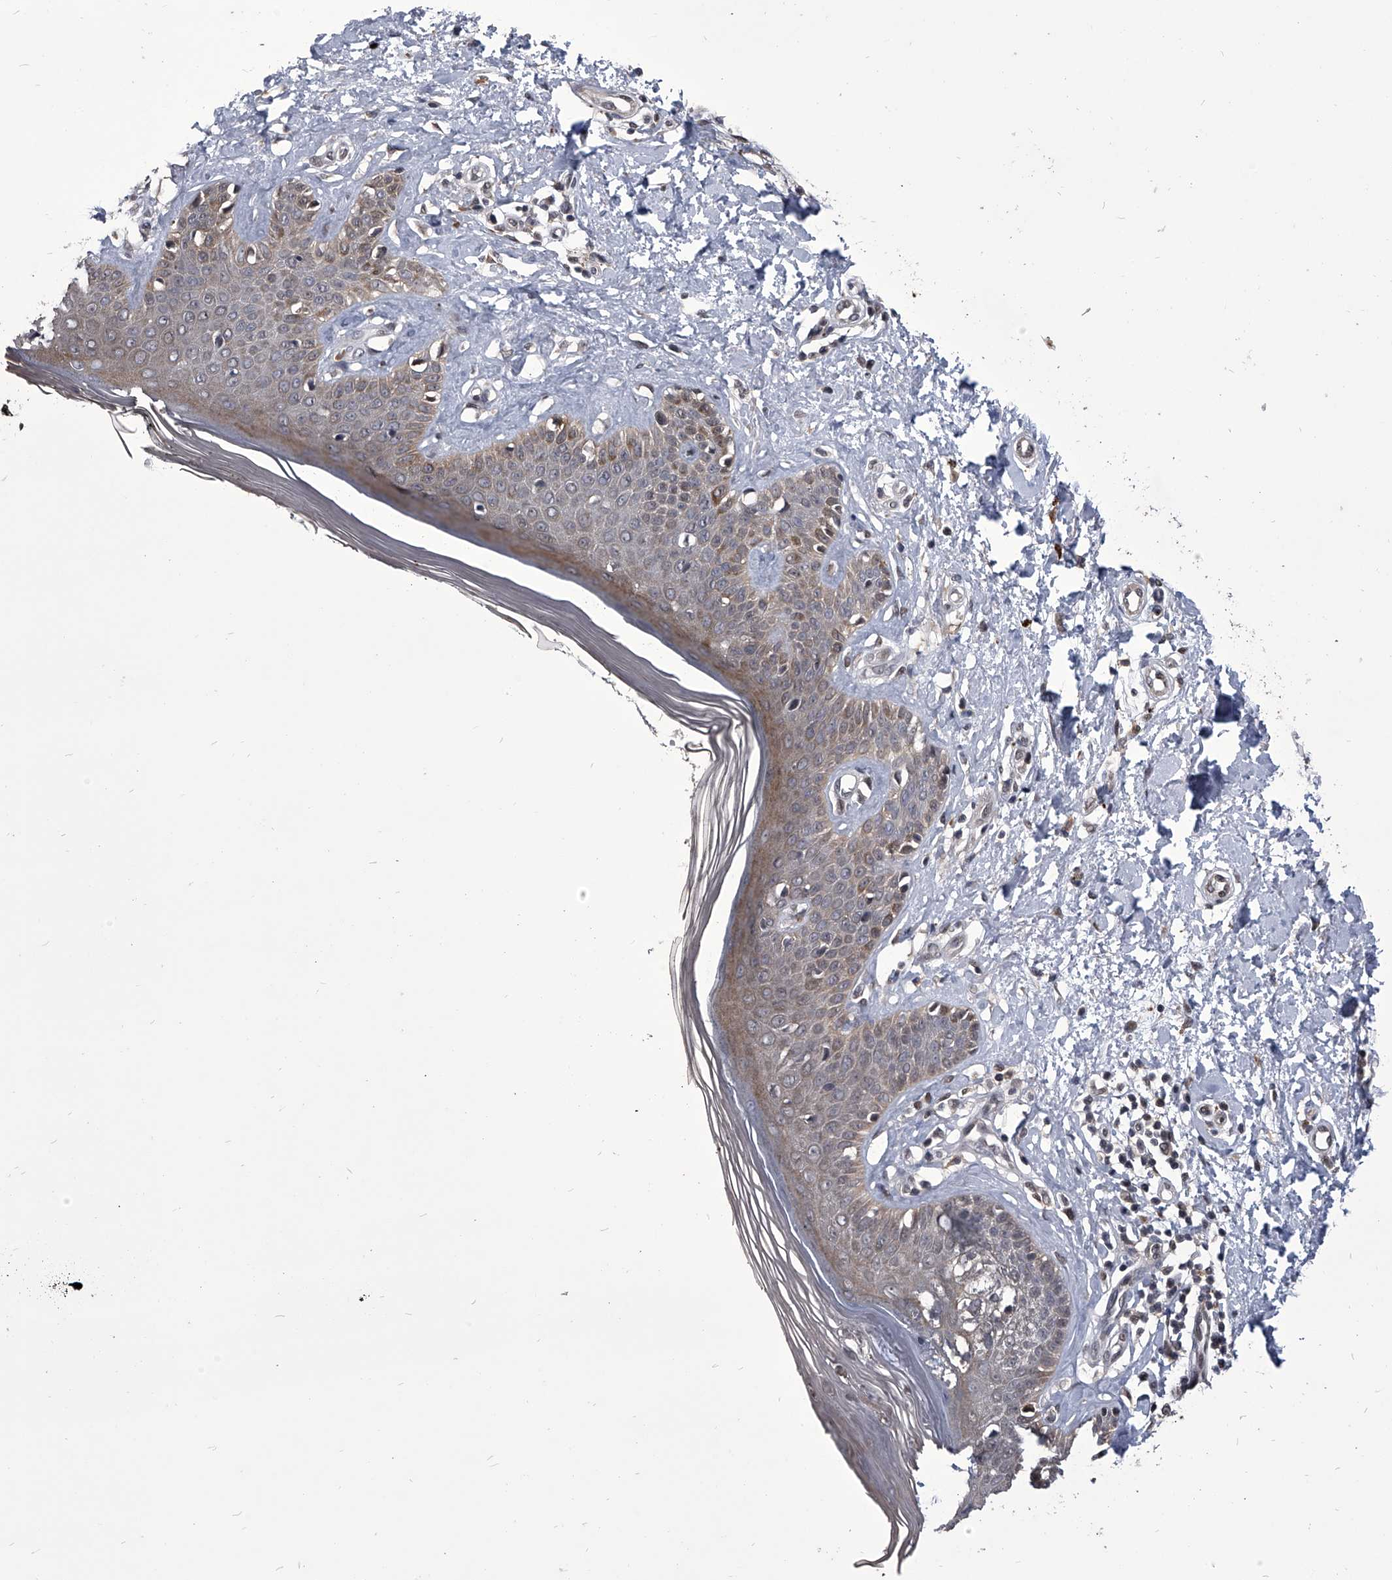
{"staining": {"intensity": "weak", "quantity": ">75%", "location": "cytoplasmic/membranous"}, "tissue": "skin", "cell_type": "Fibroblasts", "image_type": "normal", "snomed": [{"axis": "morphology", "description": "Normal tissue, NOS"}, {"axis": "topography", "description": "Skin"}], "caption": "Immunohistochemical staining of normal skin exhibits weak cytoplasmic/membranous protein expression in approximately >75% of fibroblasts.", "gene": "CMTR1", "patient": {"sex": "female", "age": 64}}